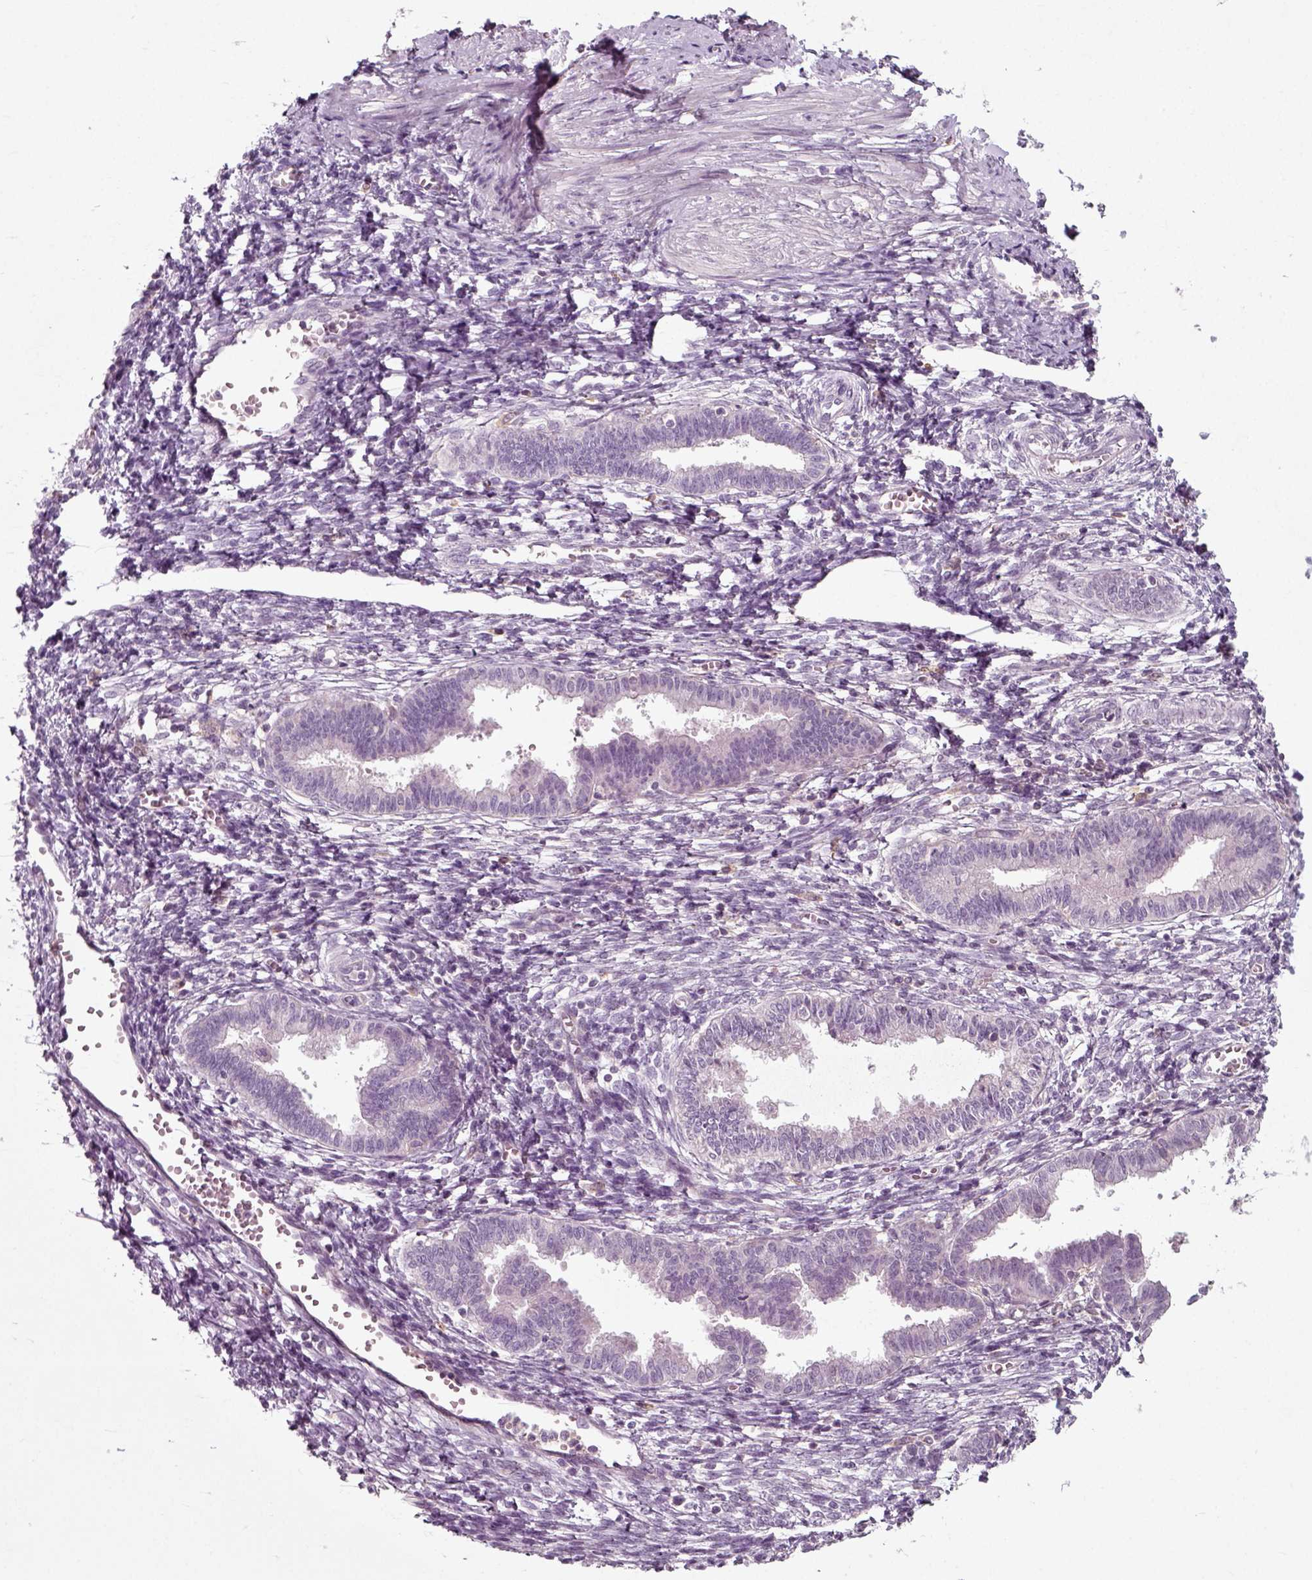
{"staining": {"intensity": "negative", "quantity": "none", "location": "none"}, "tissue": "endometrium", "cell_type": "Cells in endometrial stroma", "image_type": "normal", "snomed": [{"axis": "morphology", "description": "Normal tissue, NOS"}, {"axis": "topography", "description": "Cervix"}, {"axis": "topography", "description": "Endometrium"}], "caption": "High power microscopy histopathology image of an immunohistochemistry image of unremarkable endometrium, revealing no significant expression in cells in endometrial stroma.", "gene": "RND2", "patient": {"sex": "female", "age": 37}}